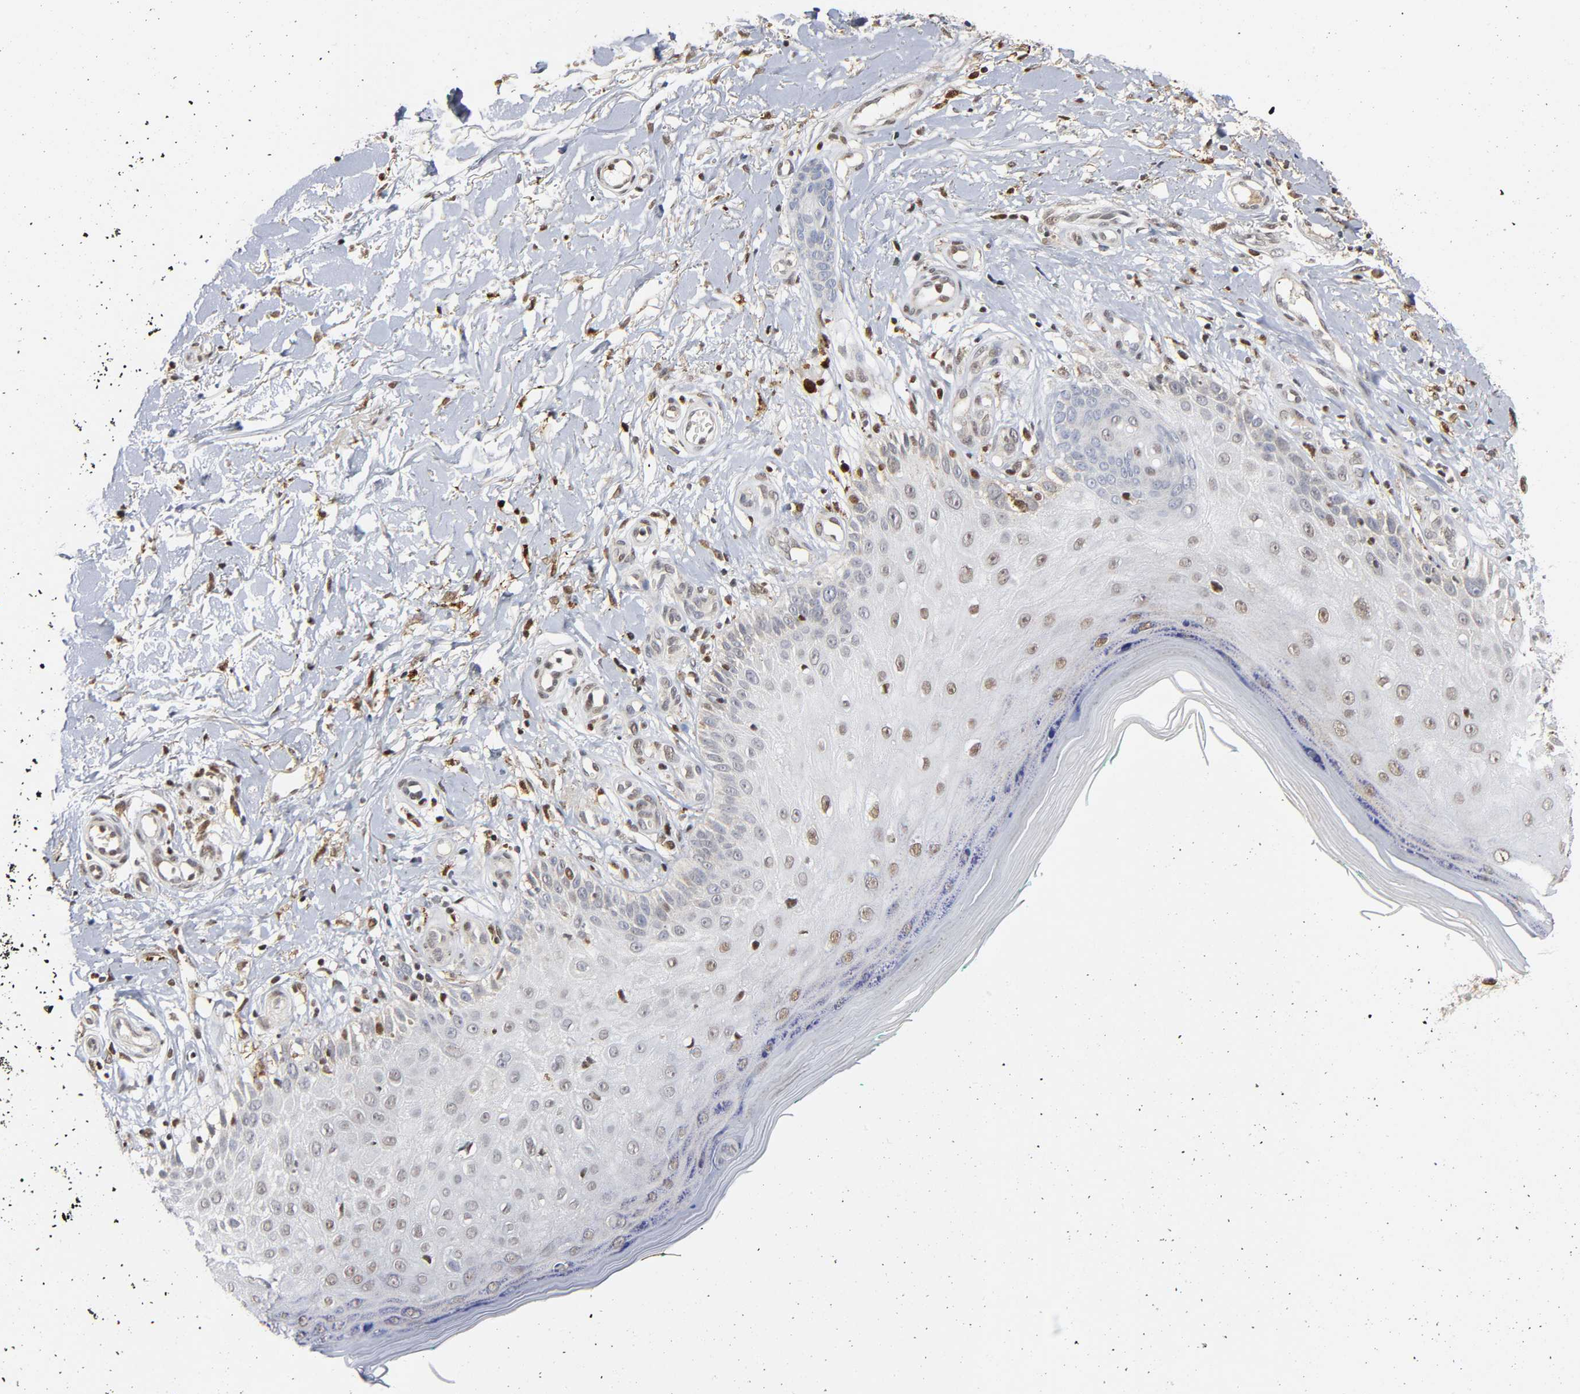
{"staining": {"intensity": "negative", "quantity": "none", "location": "none"}, "tissue": "skin cancer", "cell_type": "Tumor cells", "image_type": "cancer", "snomed": [{"axis": "morphology", "description": "Squamous cell carcinoma, NOS"}, {"axis": "topography", "description": "Skin"}], "caption": "This is an IHC photomicrograph of skin cancer. There is no positivity in tumor cells.", "gene": "KAT2B", "patient": {"sex": "female", "age": 42}}